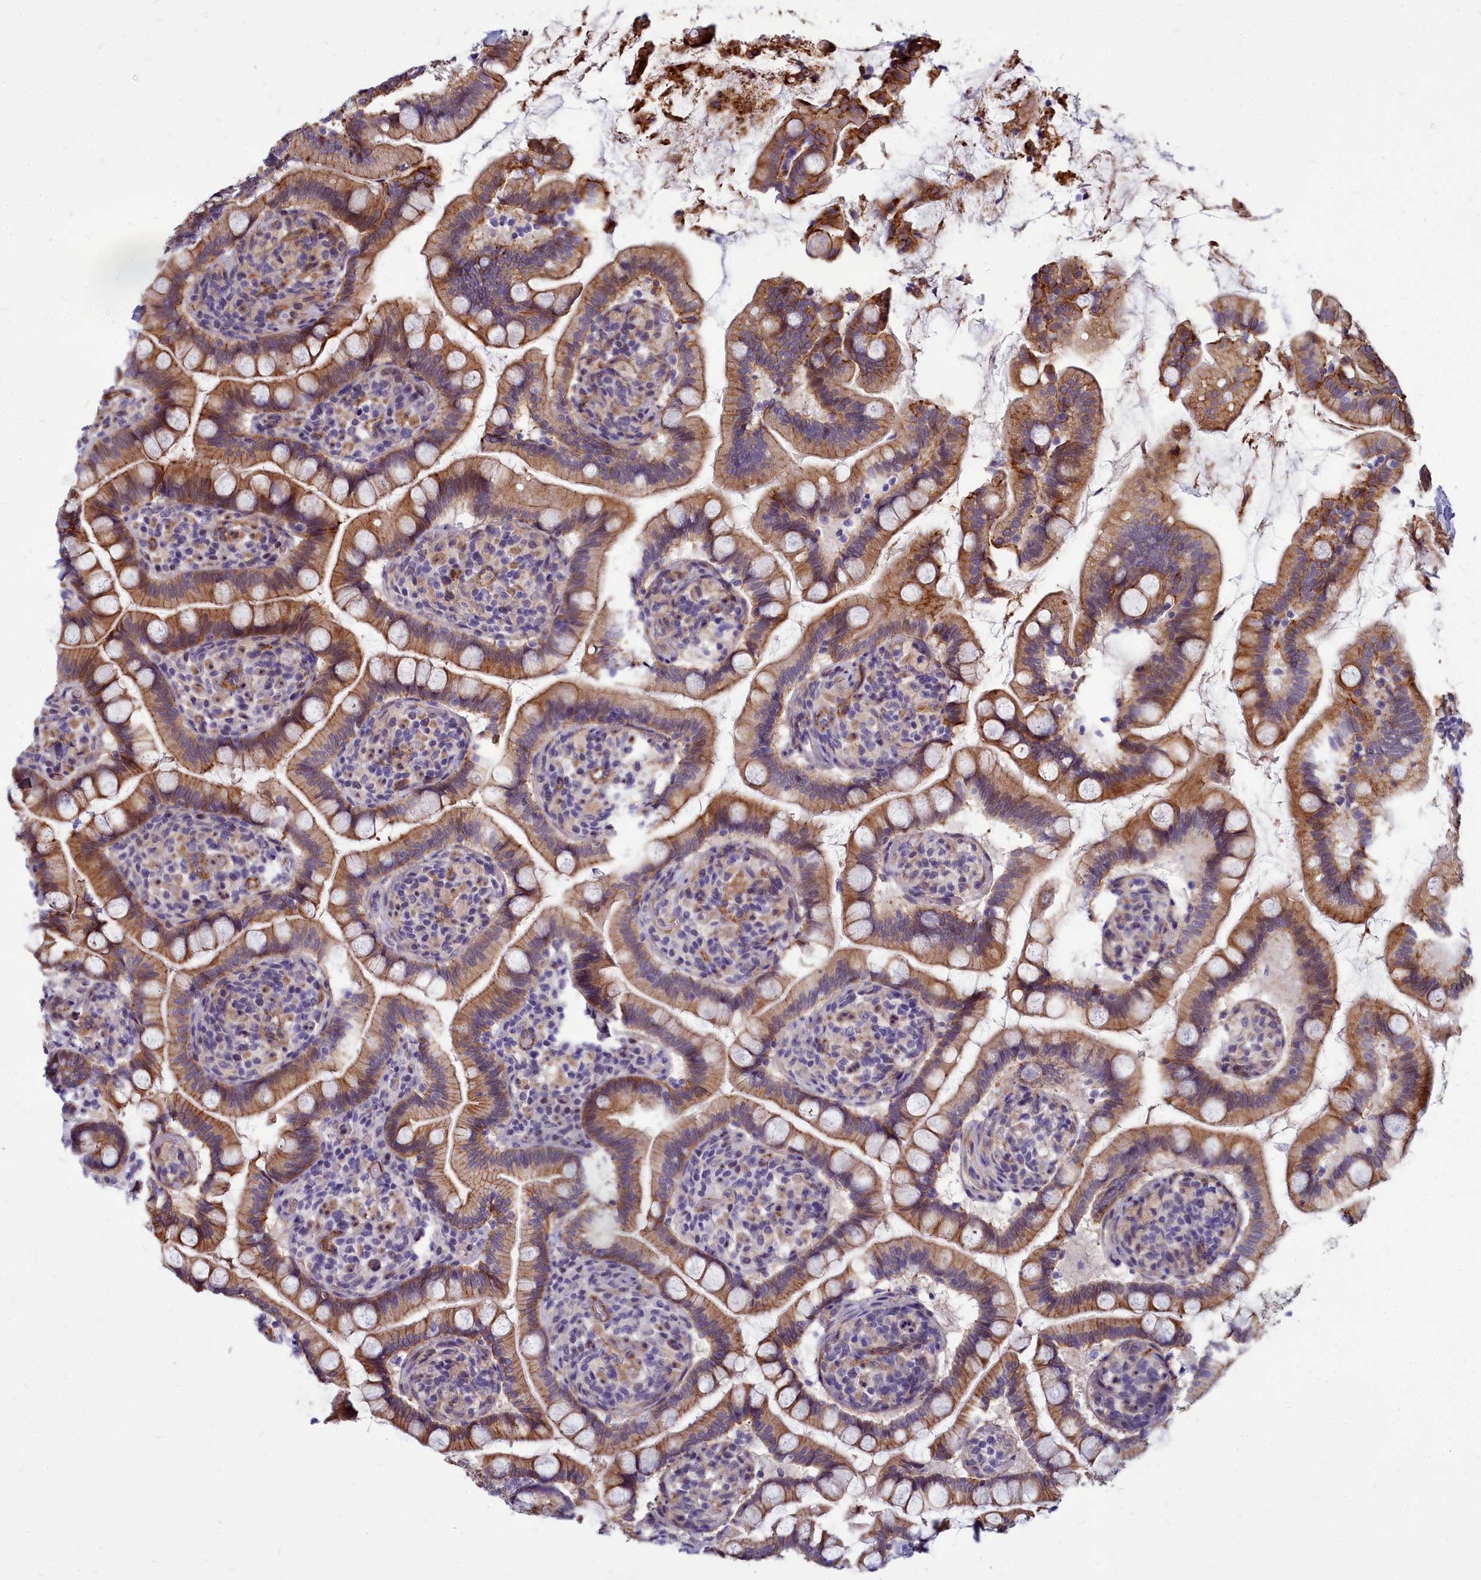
{"staining": {"intensity": "moderate", "quantity": ">75%", "location": "cytoplasmic/membranous"}, "tissue": "small intestine", "cell_type": "Glandular cells", "image_type": "normal", "snomed": [{"axis": "morphology", "description": "Normal tissue, NOS"}, {"axis": "topography", "description": "Small intestine"}], "caption": "This image shows IHC staining of benign small intestine, with medium moderate cytoplasmic/membranous positivity in about >75% of glandular cells.", "gene": "TTC5", "patient": {"sex": "female", "age": 64}}